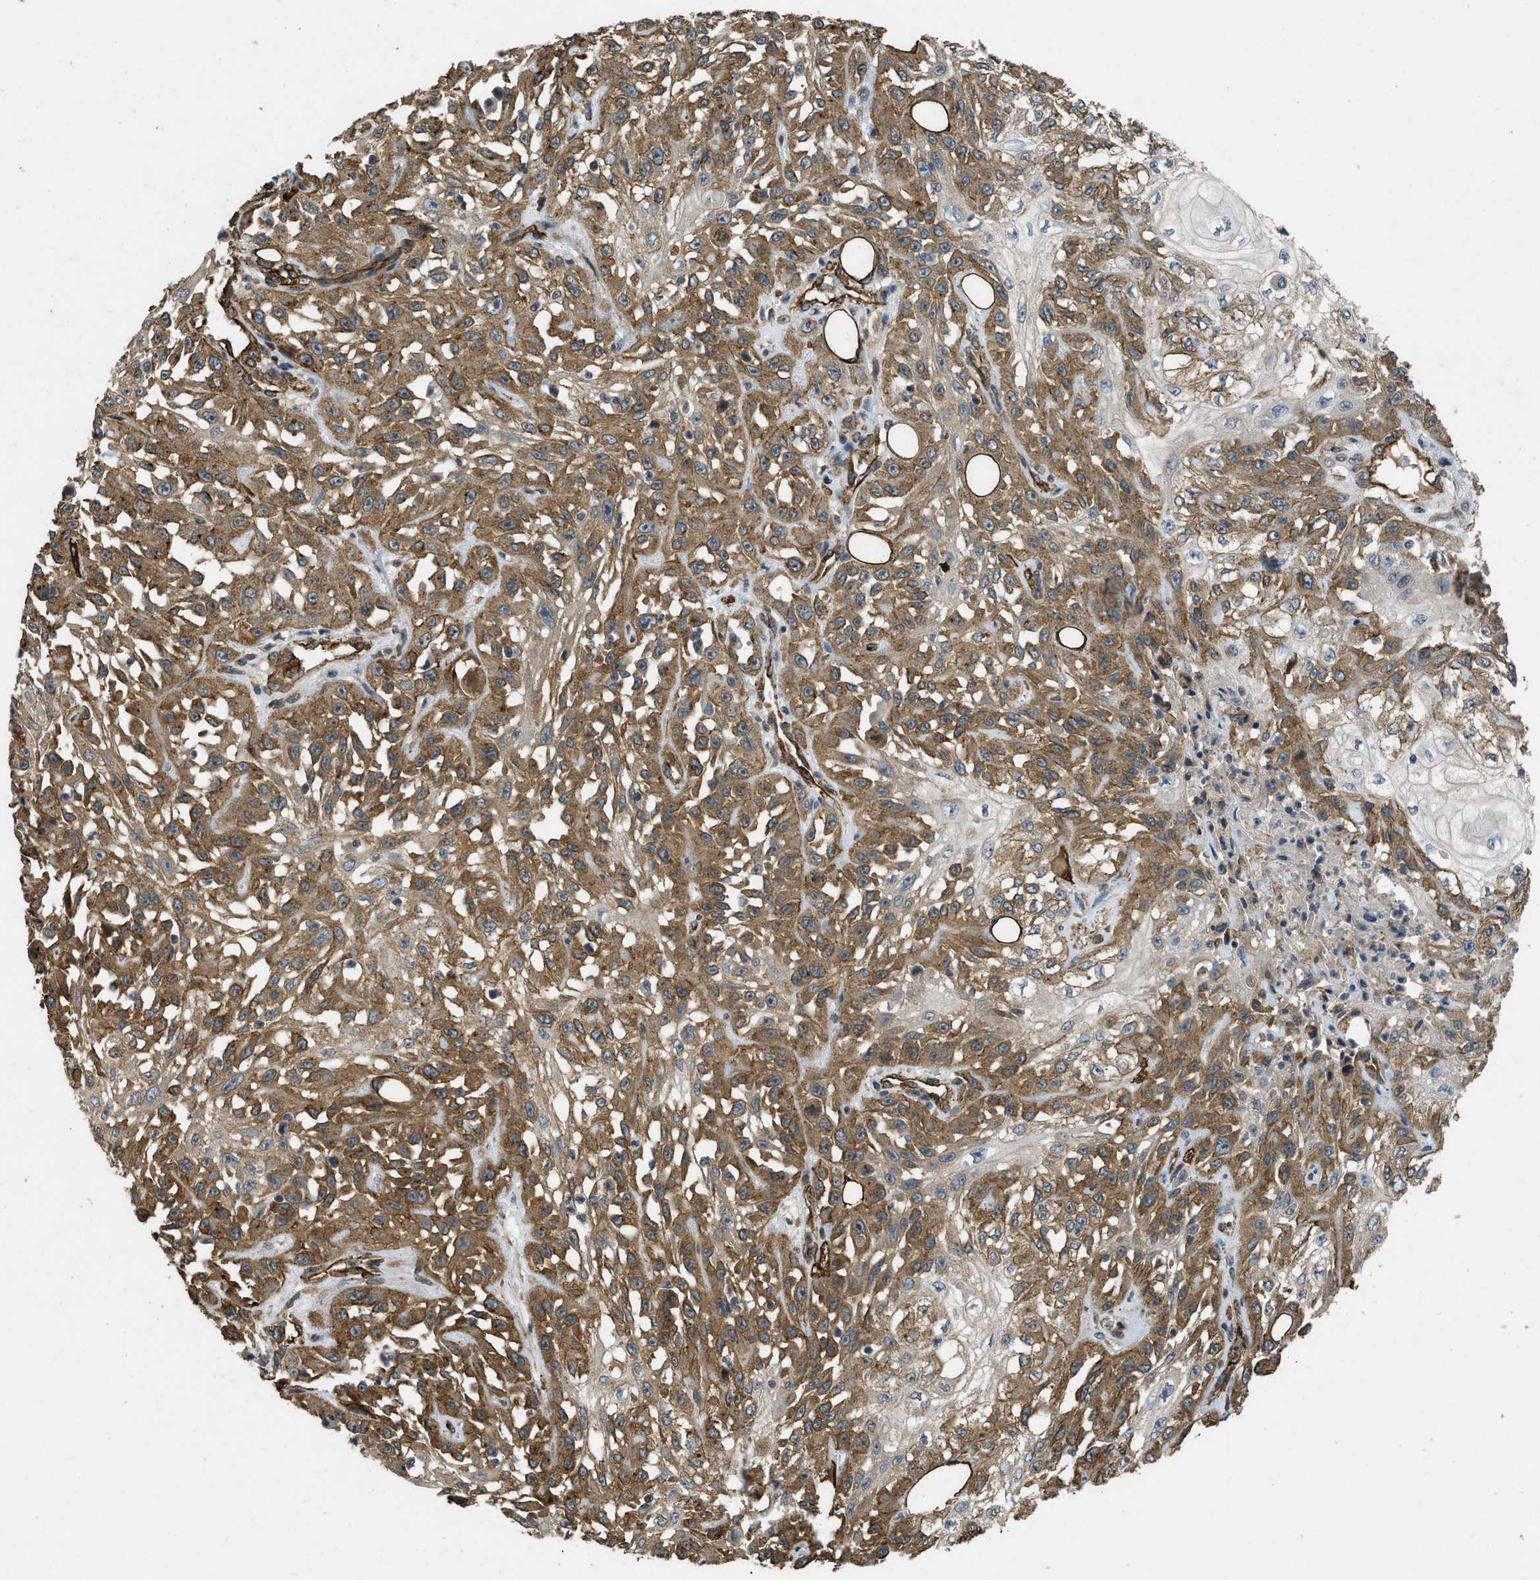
{"staining": {"intensity": "moderate", "quantity": ">75%", "location": "cytoplasmic/membranous"}, "tissue": "skin cancer", "cell_type": "Tumor cells", "image_type": "cancer", "snomed": [{"axis": "morphology", "description": "Squamous cell carcinoma, NOS"}, {"axis": "morphology", "description": "Squamous cell carcinoma, metastatic, NOS"}, {"axis": "topography", "description": "Skin"}, {"axis": "topography", "description": "Lymph node"}], "caption": "An image showing moderate cytoplasmic/membranous staining in about >75% of tumor cells in metastatic squamous cell carcinoma (skin), as visualized by brown immunohistochemical staining.", "gene": "NMB", "patient": {"sex": "male", "age": 75}}